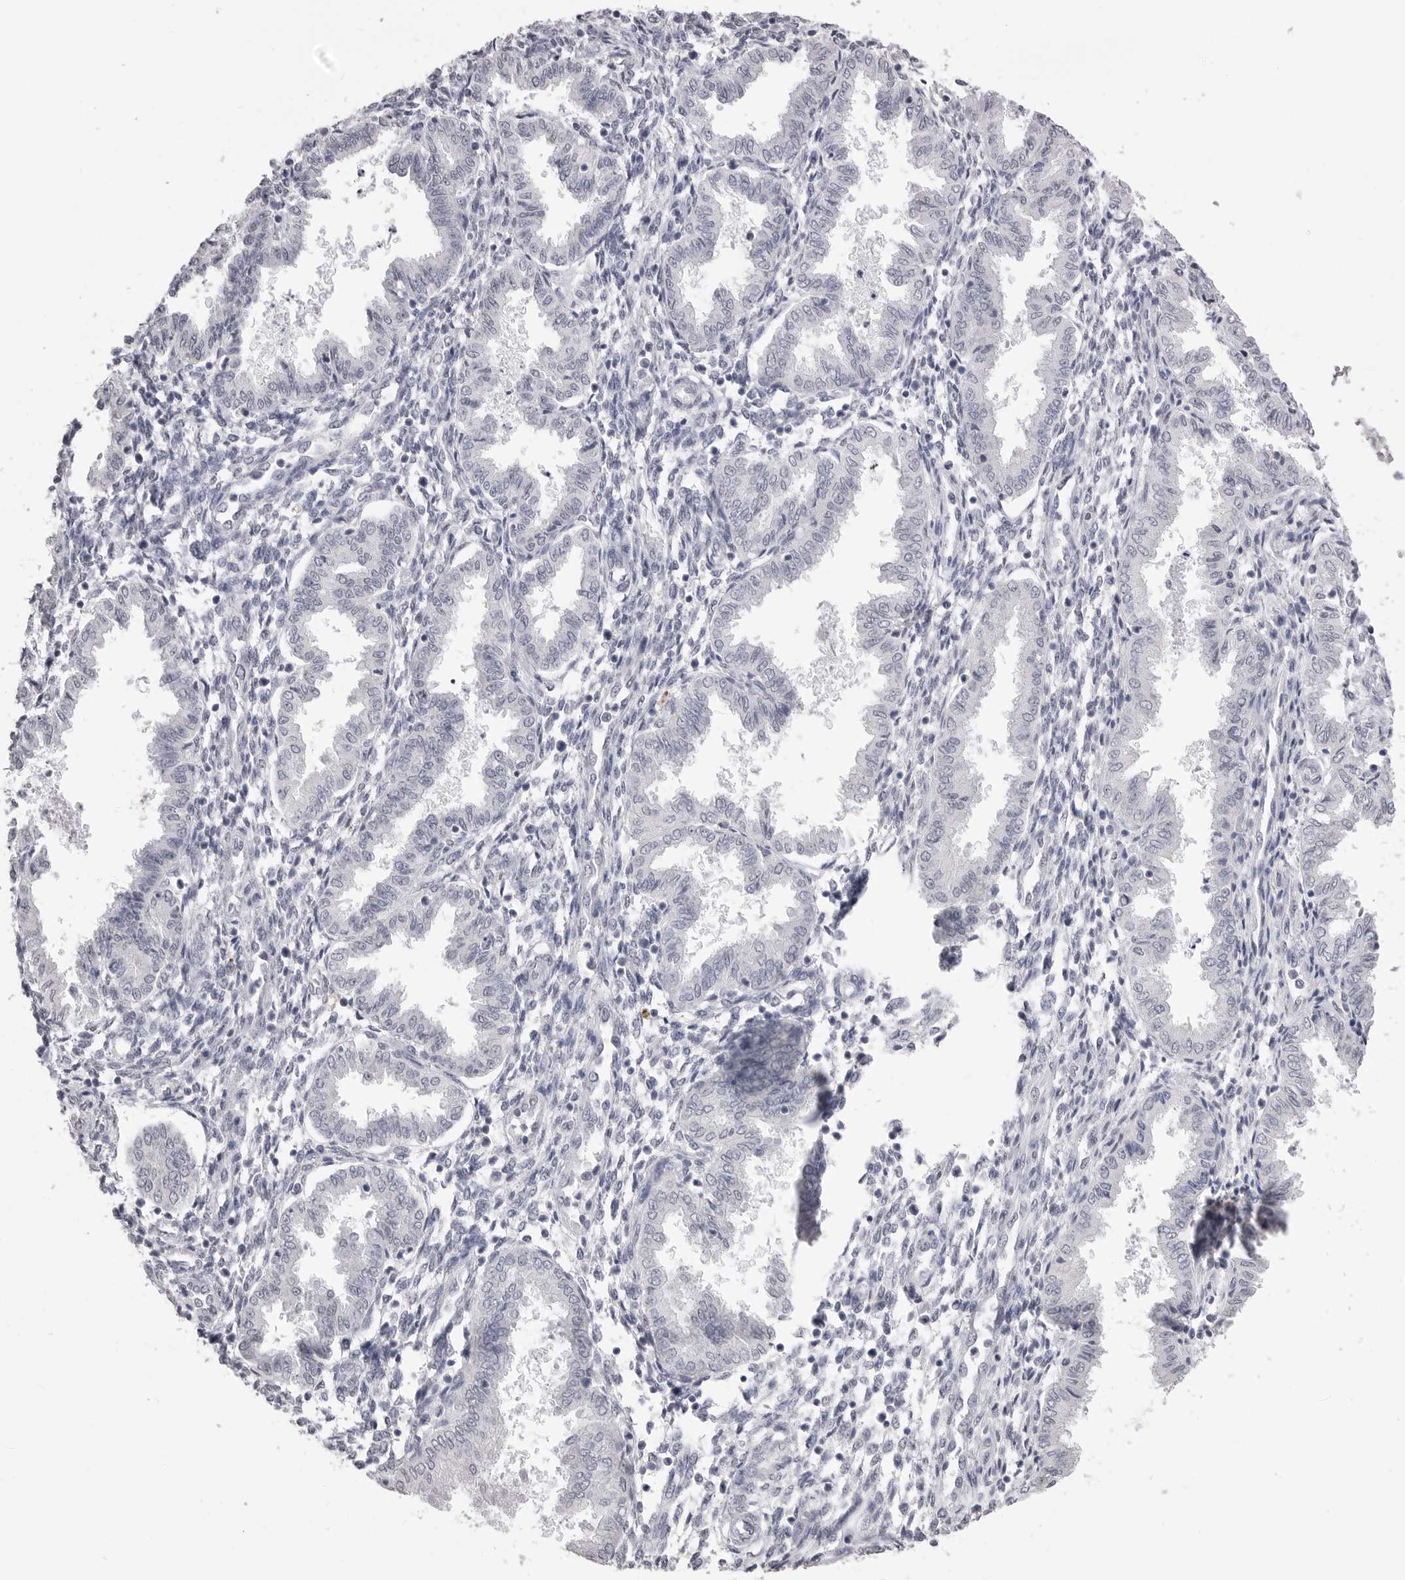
{"staining": {"intensity": "negative", "quantity": "none", "location": "none"}, "tissue": "endometrium", "cell_type": "Cells in endometrial stroma", "image_type": "normal", "snomed": [{"axis": "morphology", "description": "Normal tissue, NOS"}, {"axis": "topography", "description": "Endometrium"}], "caption": "Immunohistochemical staining of unremarkable human endometrium shows no significant positivity in cells in endometrial stroma. Nuclei are stained in blue.", "gene": "ICAM5", "patient": {"sex": "female", "age": 33}}